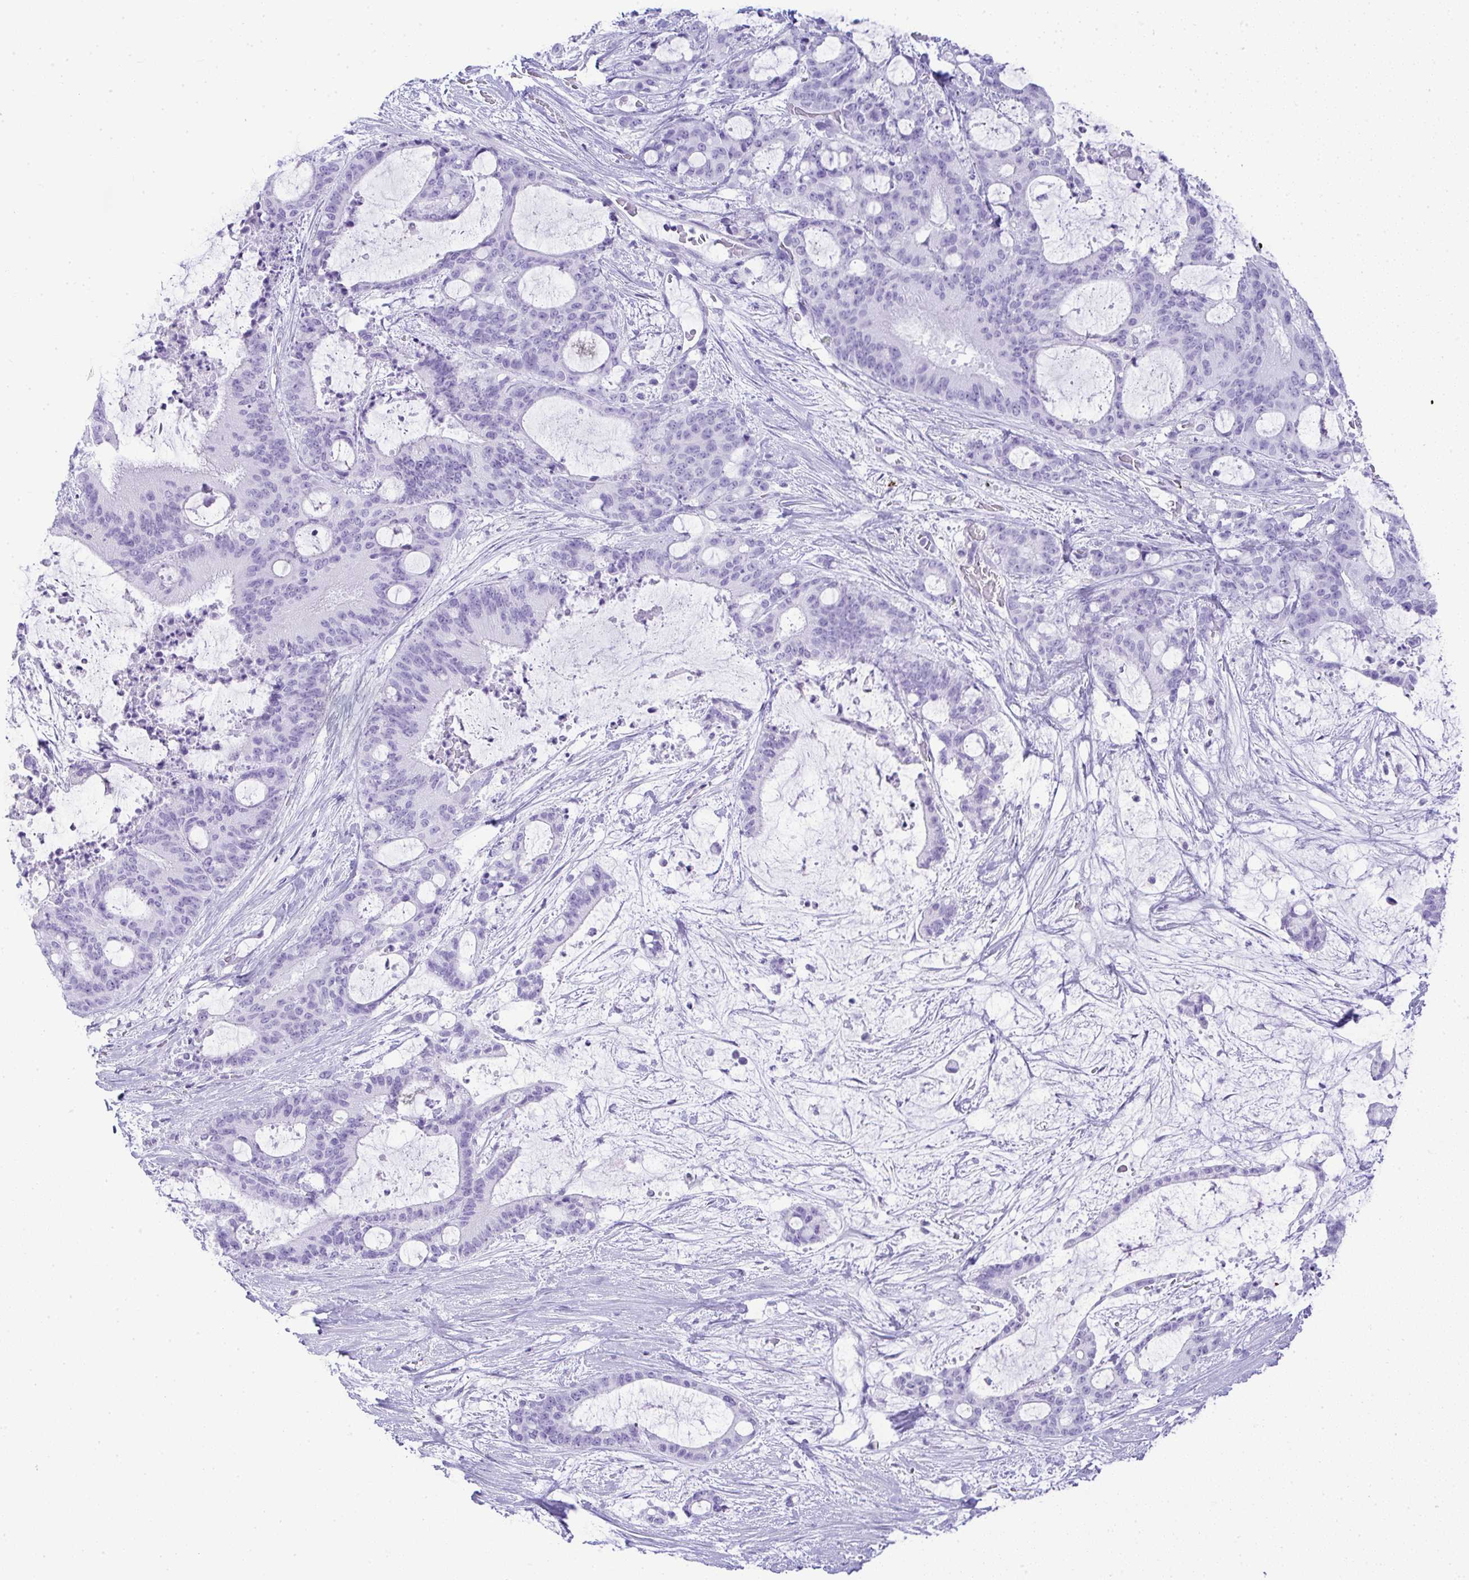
{"staining": {"intensity": "negative", "quantity": "none", "location": "none"}, "tissue": "liver cancer", "cell_type": "Tumor cells", "image_type": "cancer", "snomed": [{"axis": "morphology", "description": "Normal tissue, NOS"}, {"axis": "morphology", "description": "Cholangiocarcinoma"}, {"axis": "topography", "description": "Liver"}, {"axis": "topography", "description": "Peripheral nerve tissue"}], "caption": "IHC of human liver cancer displays no expression in tumor cells. (Stains: DAB (3,3'-diaminobenzidine) immunohistochemistry with hematoxylin counter stain, Microscopy: brightfield microscopy at high magnification).", "gene": "CDADC1", "patient": {"sex": "female", "age": 73}}